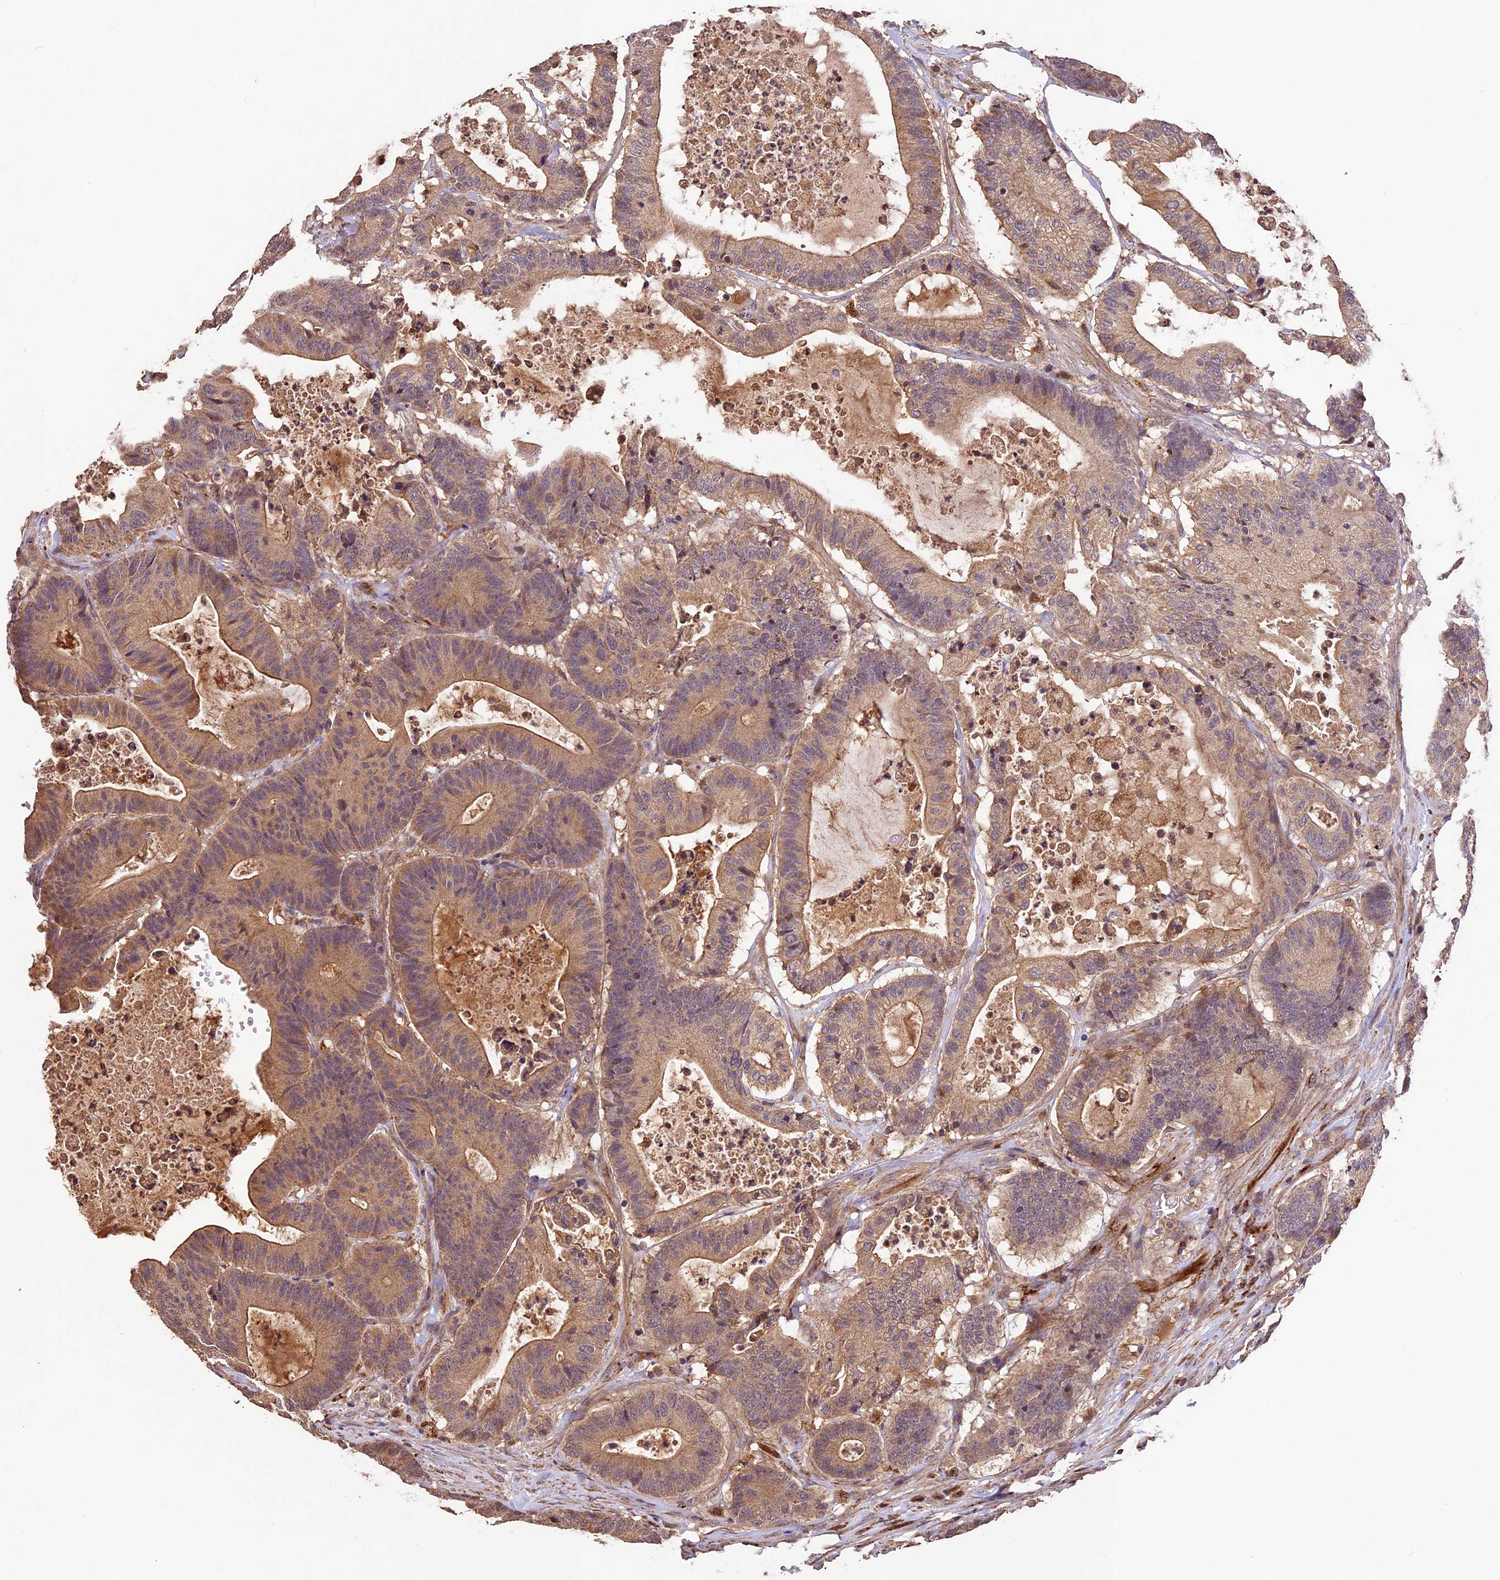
{"staining": {"intensity": "weak", "quantity": ">75%", "location": "cytoplasmic/membranous"}, "tissue": "colorectal cancer", "cell_type": "Tumor cells", "image_type": "cancer", "snomed": [{"axis": "morphology", "description": "Adenocarcinoma, NOS"}, {"axis": "topography", "description": "Colon"}], "caption": "A high-resolution image shows immunohistochemistry (IHC) staining of colorectal adenocarcinoma, which shows weak cytoplasmic/membranous positivity in about >75% of tumor cells. (Brightfield microscopy of DAB IHC at high magnification).", "gene": "CRLF1", "patient": {"sex": "female", "age": 84}}